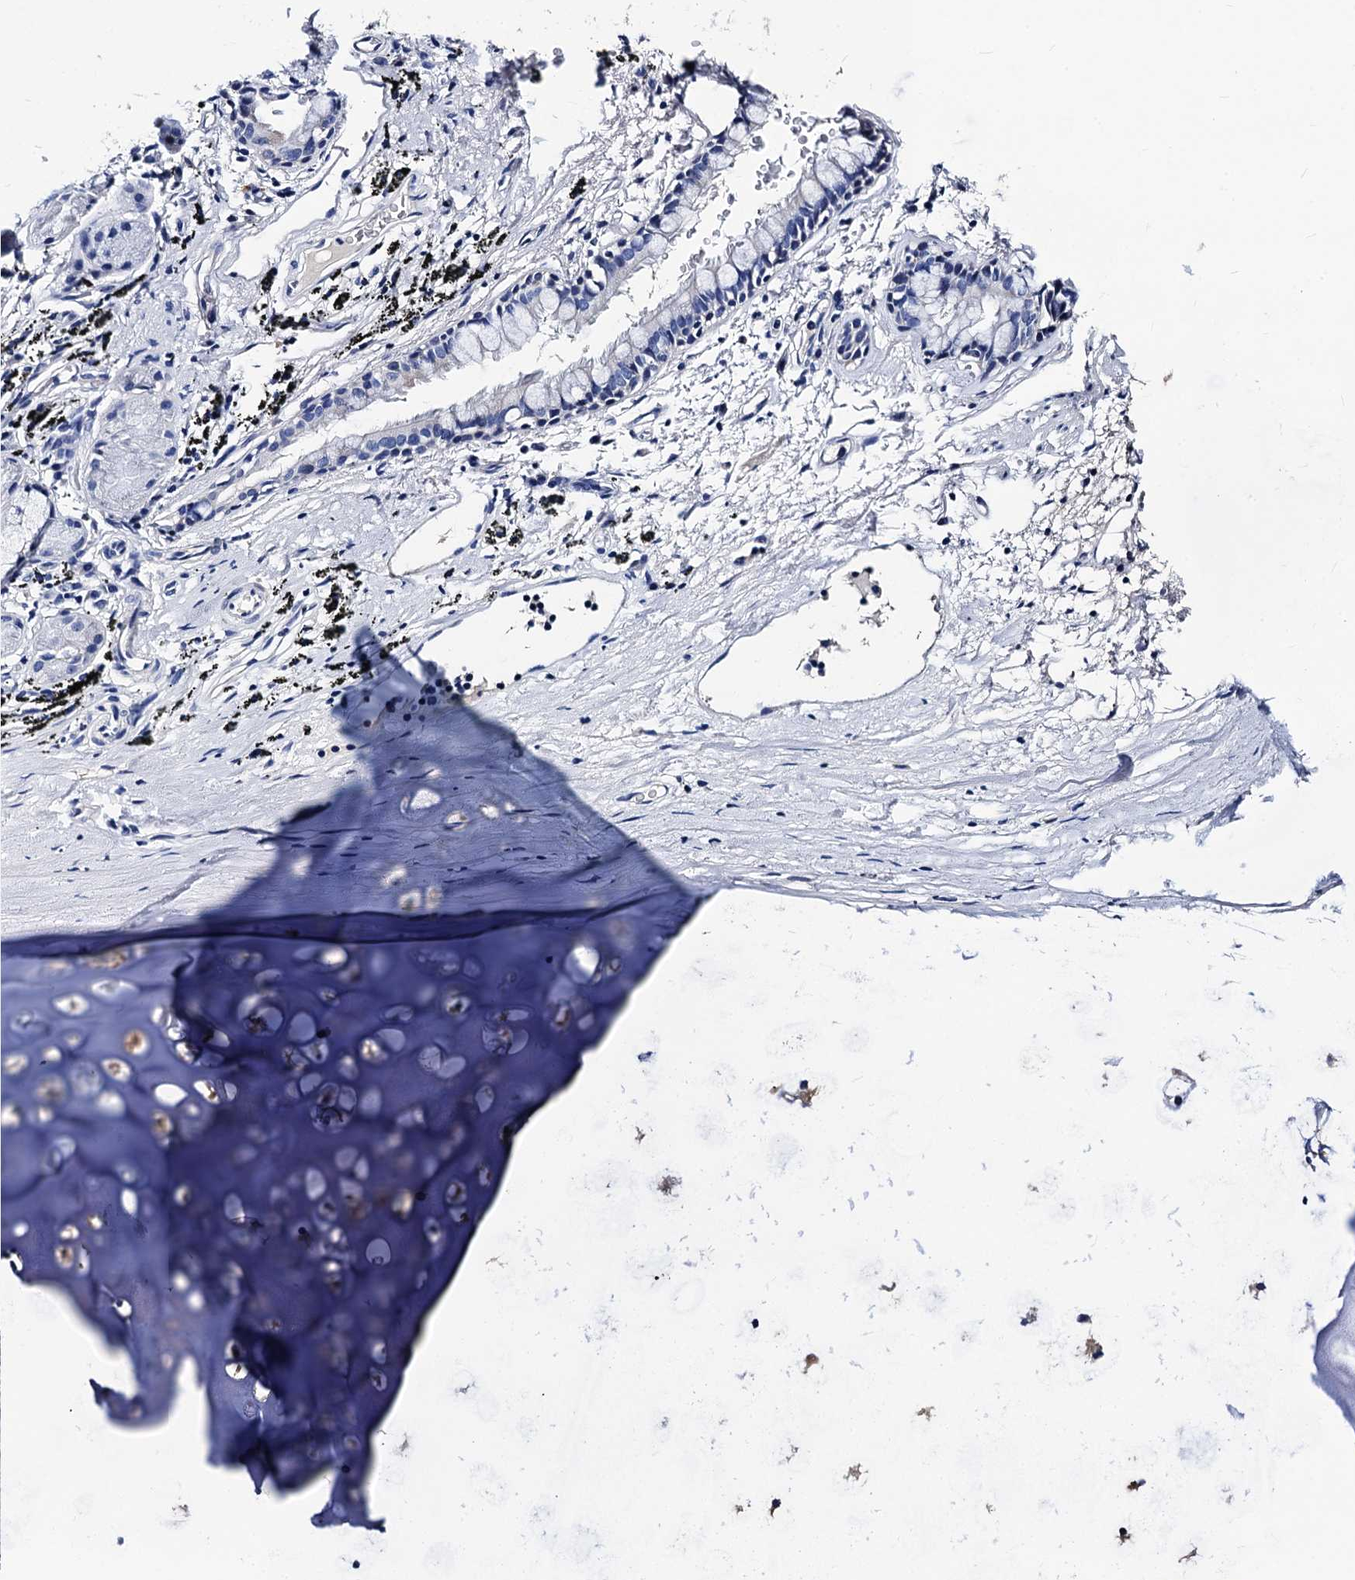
{"staining": {"intensity": "negative", "quantity": "none", "location": "none"}, "tissue": "adipose tissue", "cell_type": "Adipocytes", "image_type": "normal", "snomed": [{"axis": "morphology", "description": "Normal tissue, NOS"}, {"axis": "topography", "description": "Lymph node"}, {"axis": "topography", "description": "Bronchus"}], "caption": "Immunohistochemistry (IHC) image of unremarkable adipose tissue: human adipose tissue stained with DAB (3,3'-diaminobenzidine) demonstrates no significant protein positivity in adipocytes.", "gene": "LRRC30", "patient": {"sex": "male", "age": 63}}